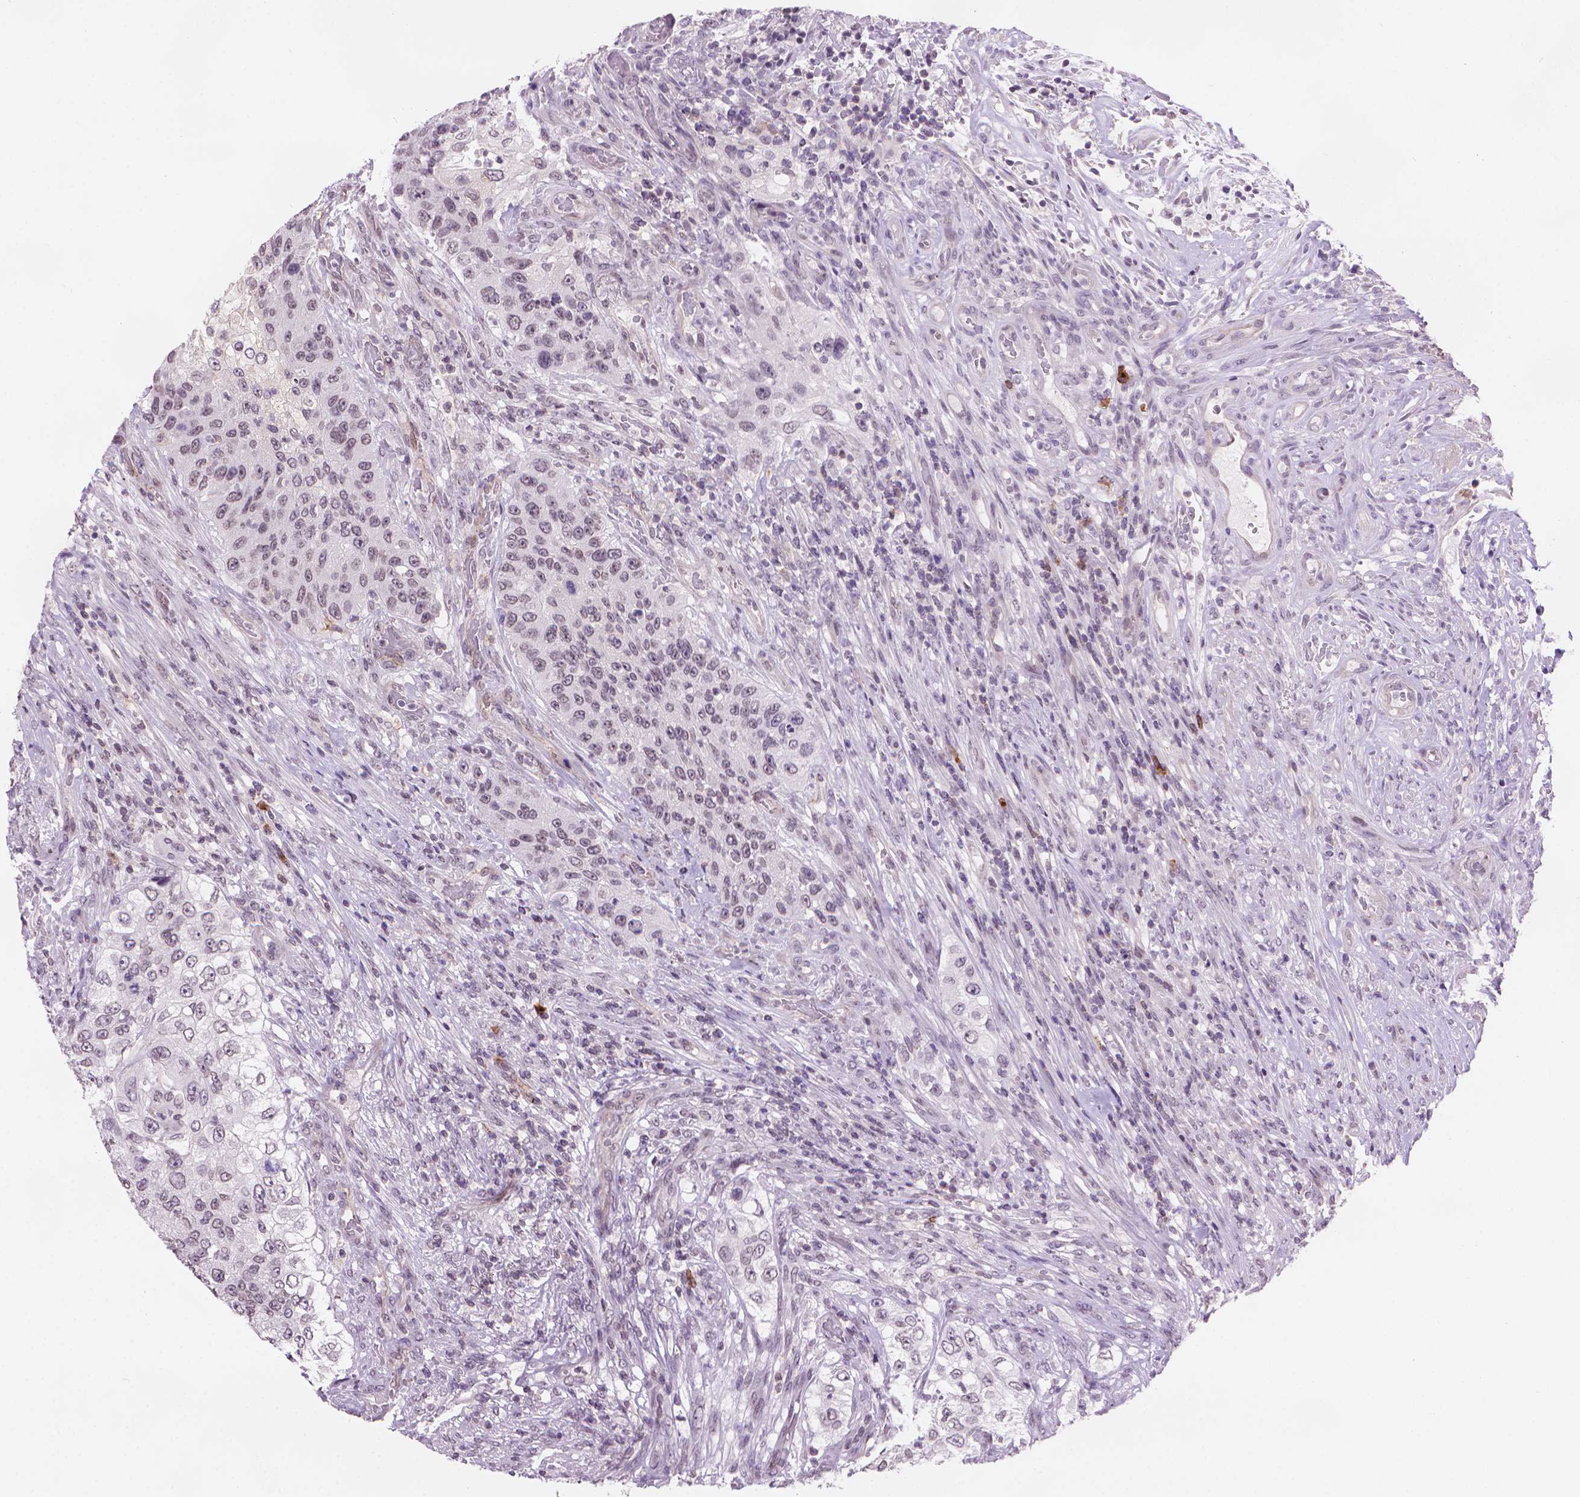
{"staining": {"intensity": "negative", "quantity": "none", "location": "none"}, "tissue": "urothelial cancer", "cell_type": "Tumor cells", "image_type": "cancer", "snomed": [{"axis": "morphology", "description": "Urothelial carcinoma, High grade"}, {"axis": "topography", "description": "Urinary bladder"}], "caption": "Tumor cells show no significant protein staining in urothelial cancer.", "gene": "TMEM184A", "patient": {"sex": "female", "age": 60}}